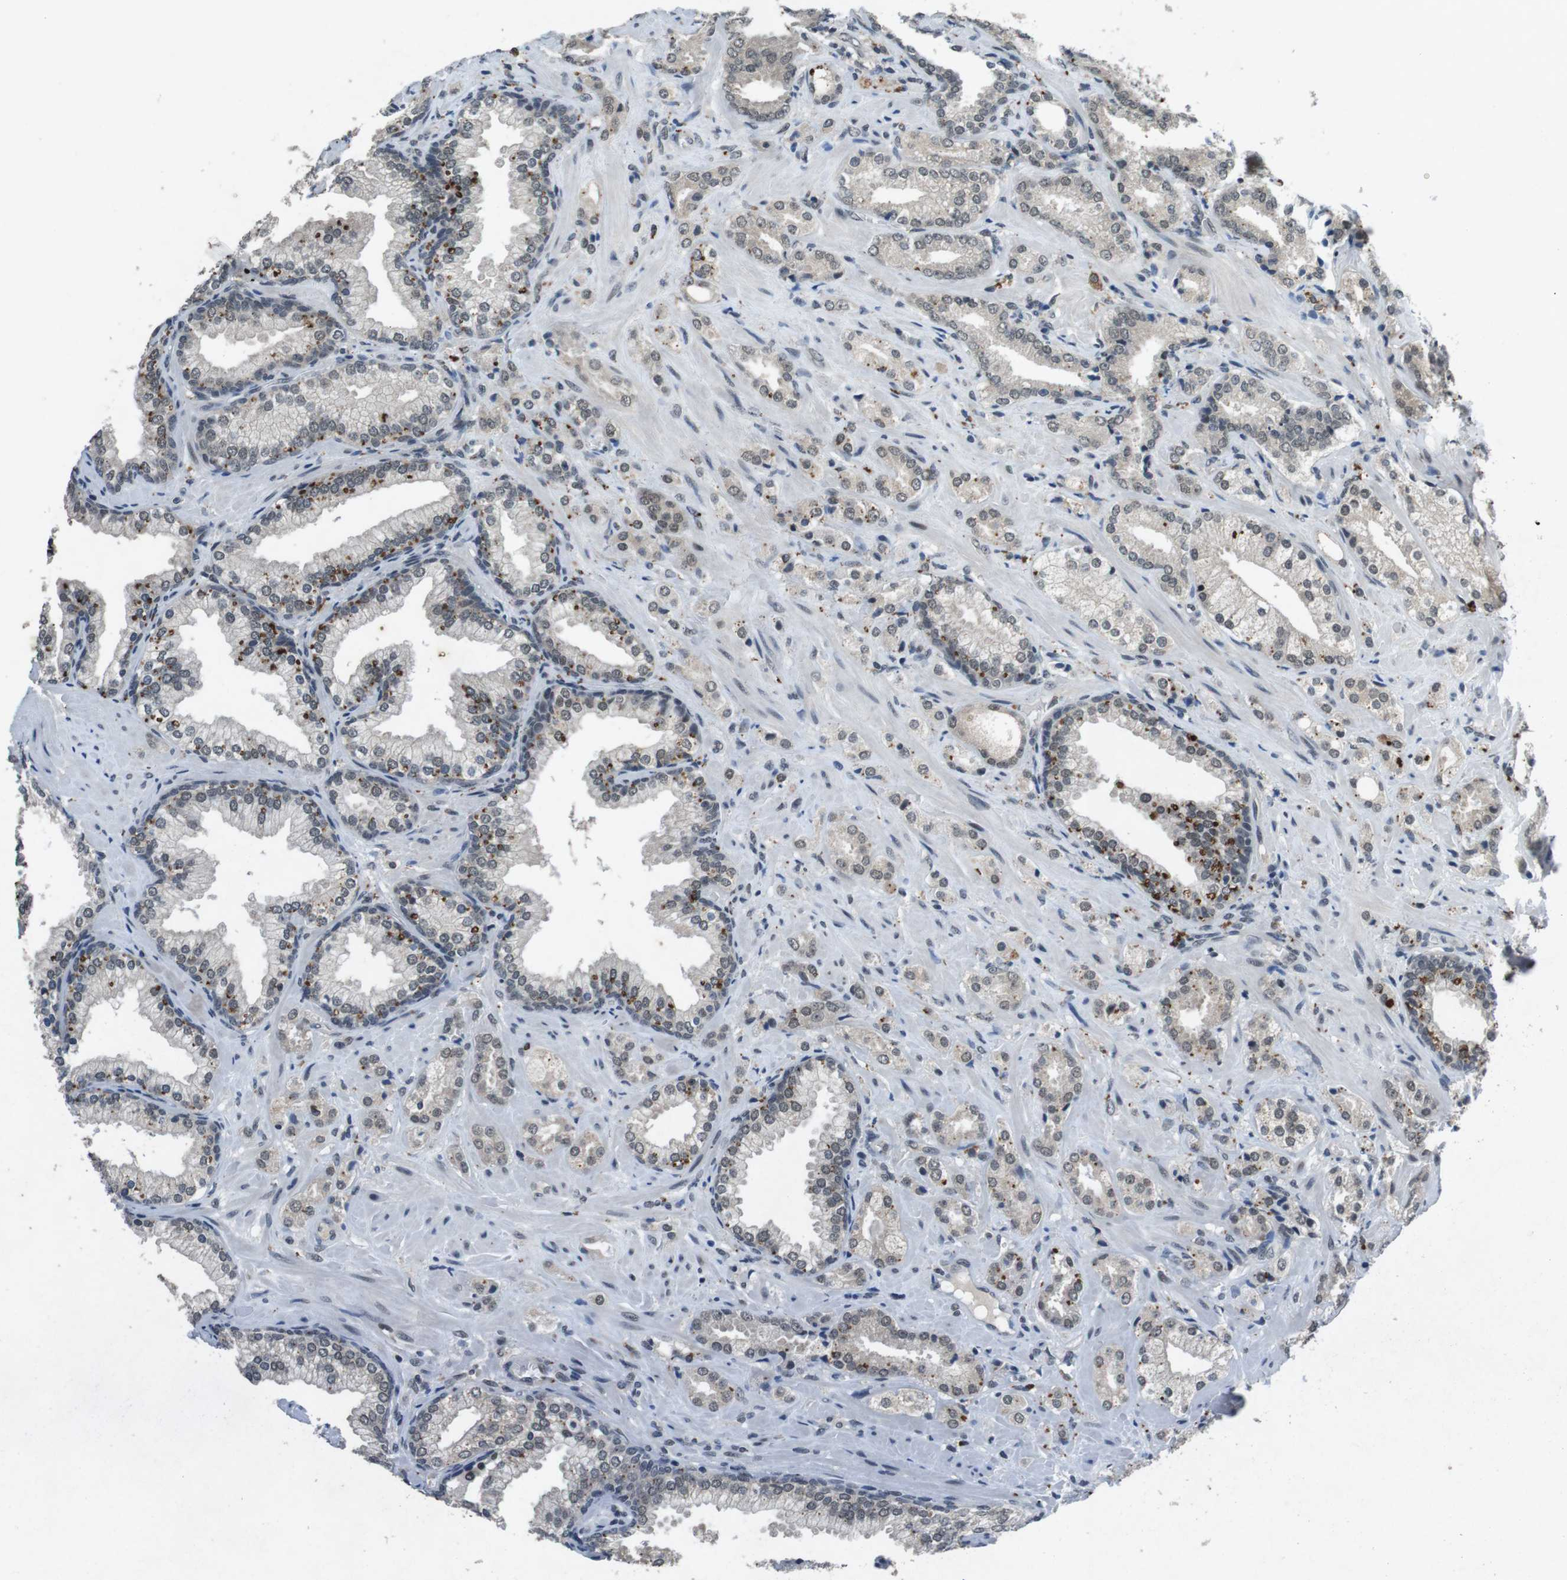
{"staining": {"intensity": "moderate", "quantity": "<25%", "location": "cytoplasmic/membranous"}, "tissue": "prostate cancer", "cell_type": "Tumor cells", "image_type": "cancer", "snomed": [{"axis": "morphology", "description": "Adenocarcinoma, High grade"}, {"axis": "topography", "description": "Prostate"}], "caption": "Moderate cytoplasmic/membranous protein positivity is identified in approximately <25% of tumor cells in prostate cancer (high-grade adenocarcinoma).", "gene": "USP7", "patient": {"sex": "male", "age": 64}}